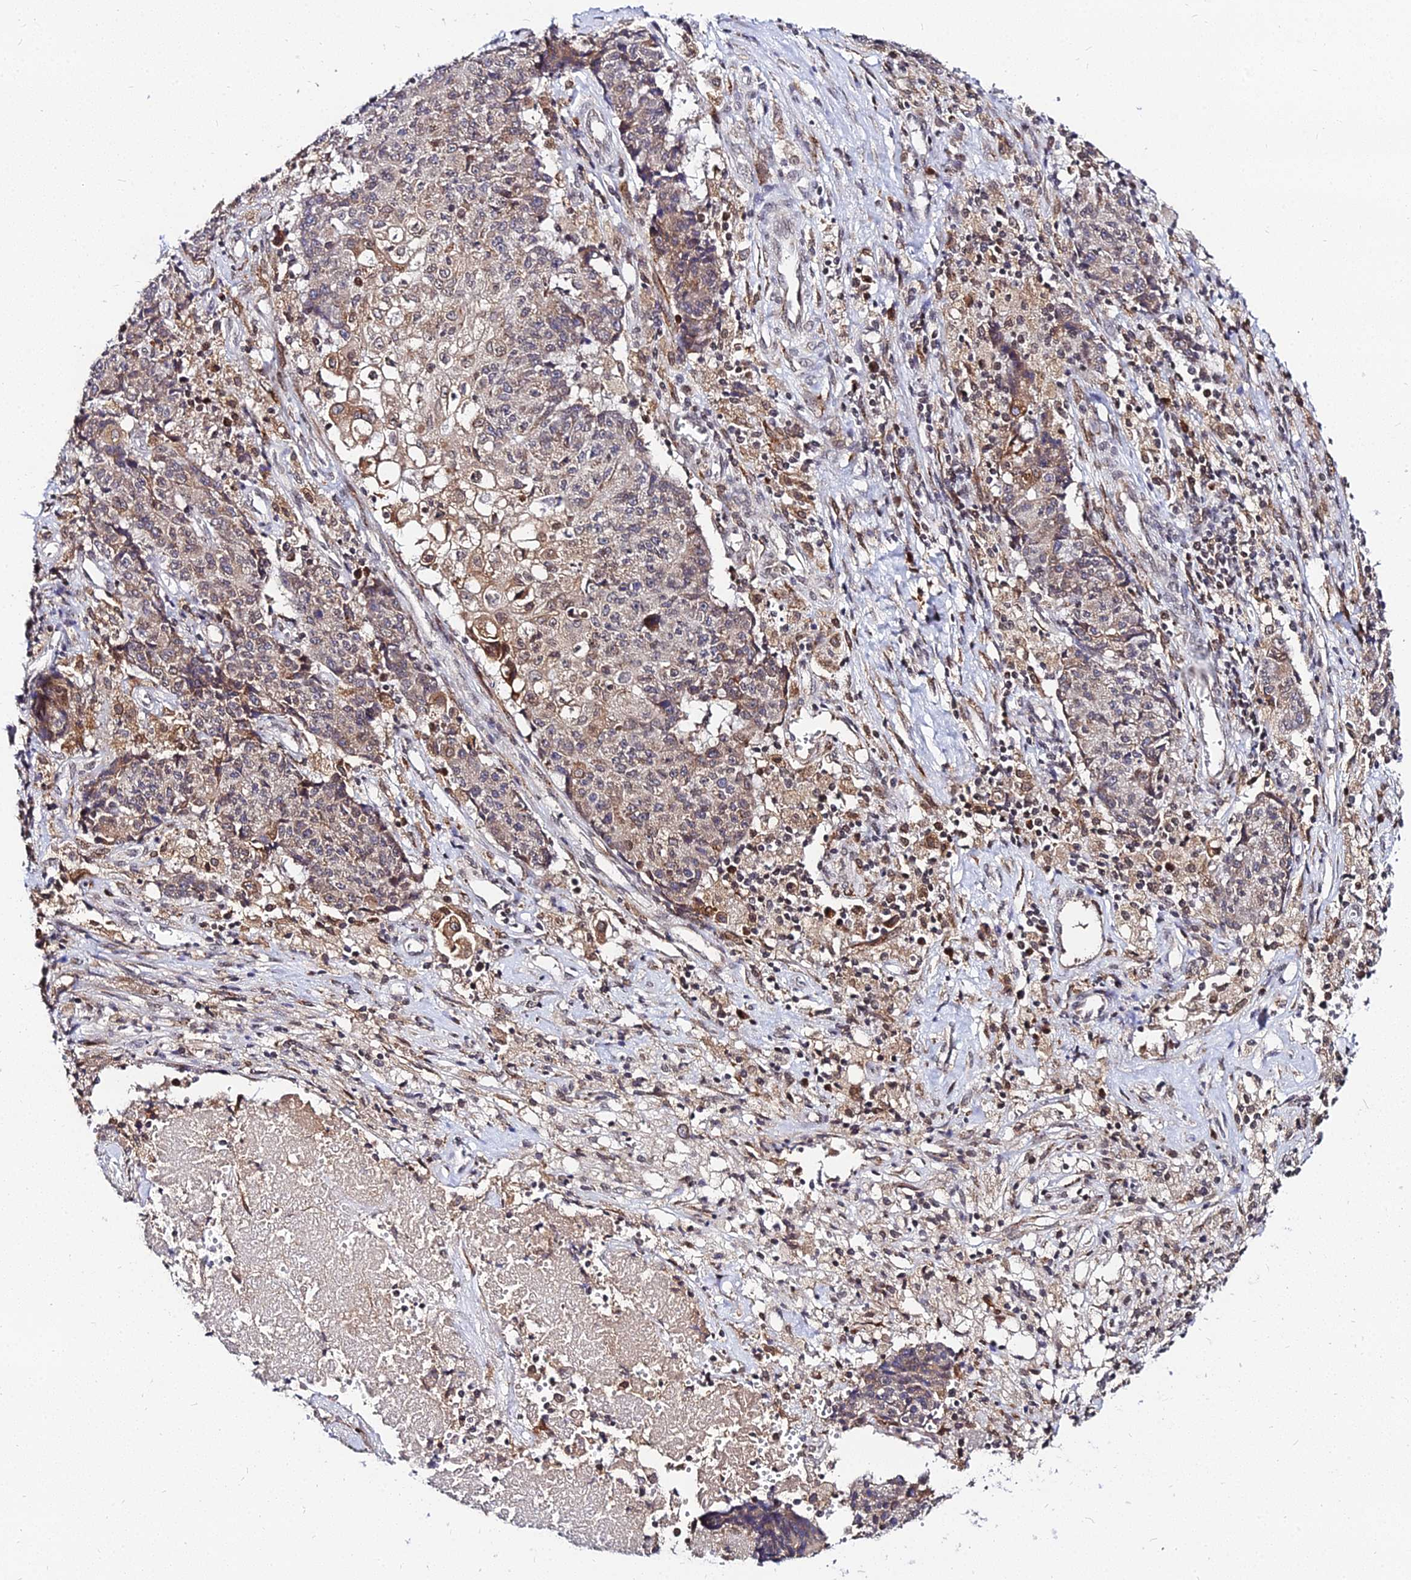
{"staining": {"intensity": "moderate", "quantity": "25%-75%", "location": "cytoplasmic/membranous"}, "tissue": "ovarian cancer", "cell_type": "Tumor cells", "image_type": "cancer", "snomed": [{"axis": "morphology", "description": "Carcinoma, endometroid"}, {"axis": "topography", "description": "Ovary"}], "caption": "Moderate cytoplasmic/membranous staining is seen in about 25%-75% of tumor cells in ovarian cancer (endometroid carcinoma). Using DAB (brown) and hematoxylin (blue) stains, captured at high magnification using brightfield microscopy.", "gene": "RNF121", "patient": {"sex": "female", "age": 42}}